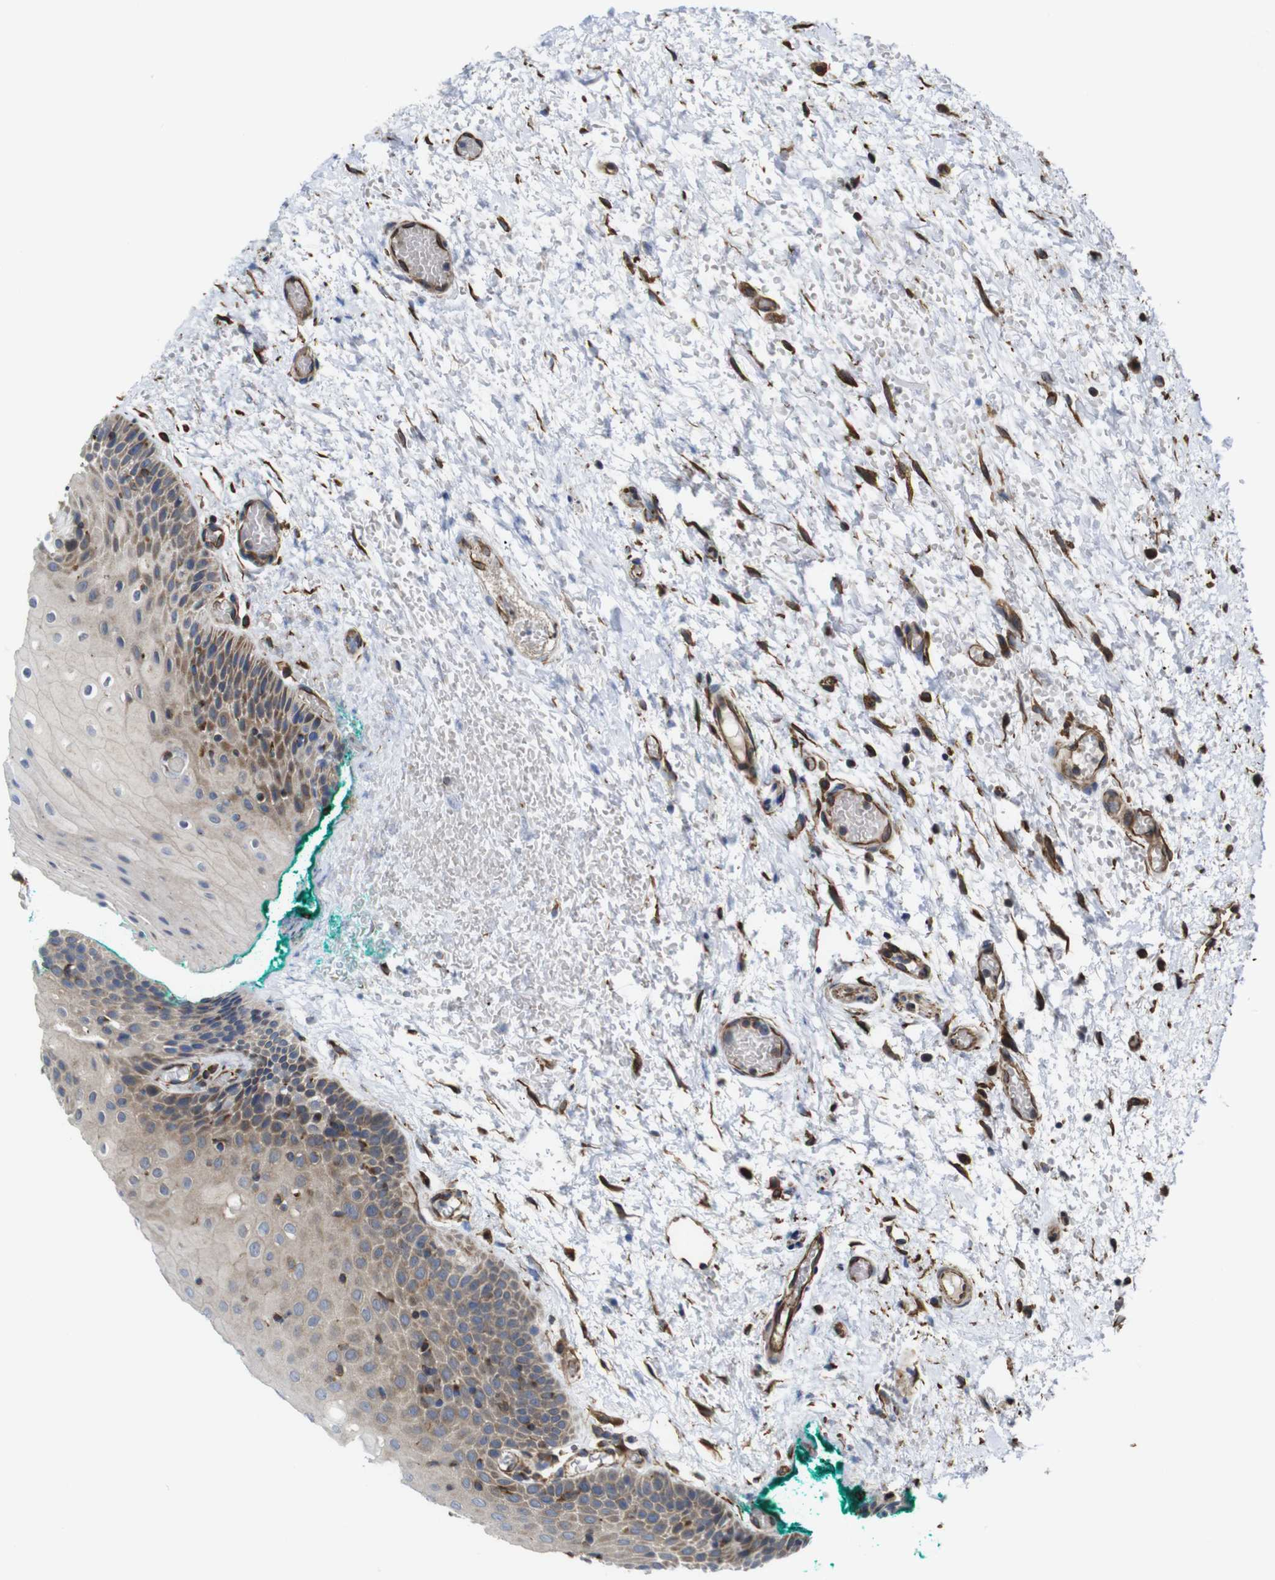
{"staining": {"intensity": "moderate", "quantity": "25%-75%", "location": "cytoplasmic/membranous"}, "tissue": "oral mucosa", "cell_type": "Squamous epithelial cells", "image_type": "normal", "snomed": [{"axis": "morphology", "description": "Normal tissue, NOS"}, {"axis": "morphology", "description": "Squamous cell carcinoma, NOS"}, {"axis": "topography", "description": "Oral tissue"}, {"axis": "topography", "description": "Salivary gland"}, {"axis": "topography", "description": "Head-Neck"}], "caption": "High-magnification brightfield microscopy of benign oral mucosa stained with DAB (brown) and counterstained with hematoxylin (blue). squamous epithelial cells exhibit moderate cytoplasmic/membranous positivity is appreciated in about25%-75% of cells.", "gene": "POMK", "patient": {"sex": "female", "age": 62}}